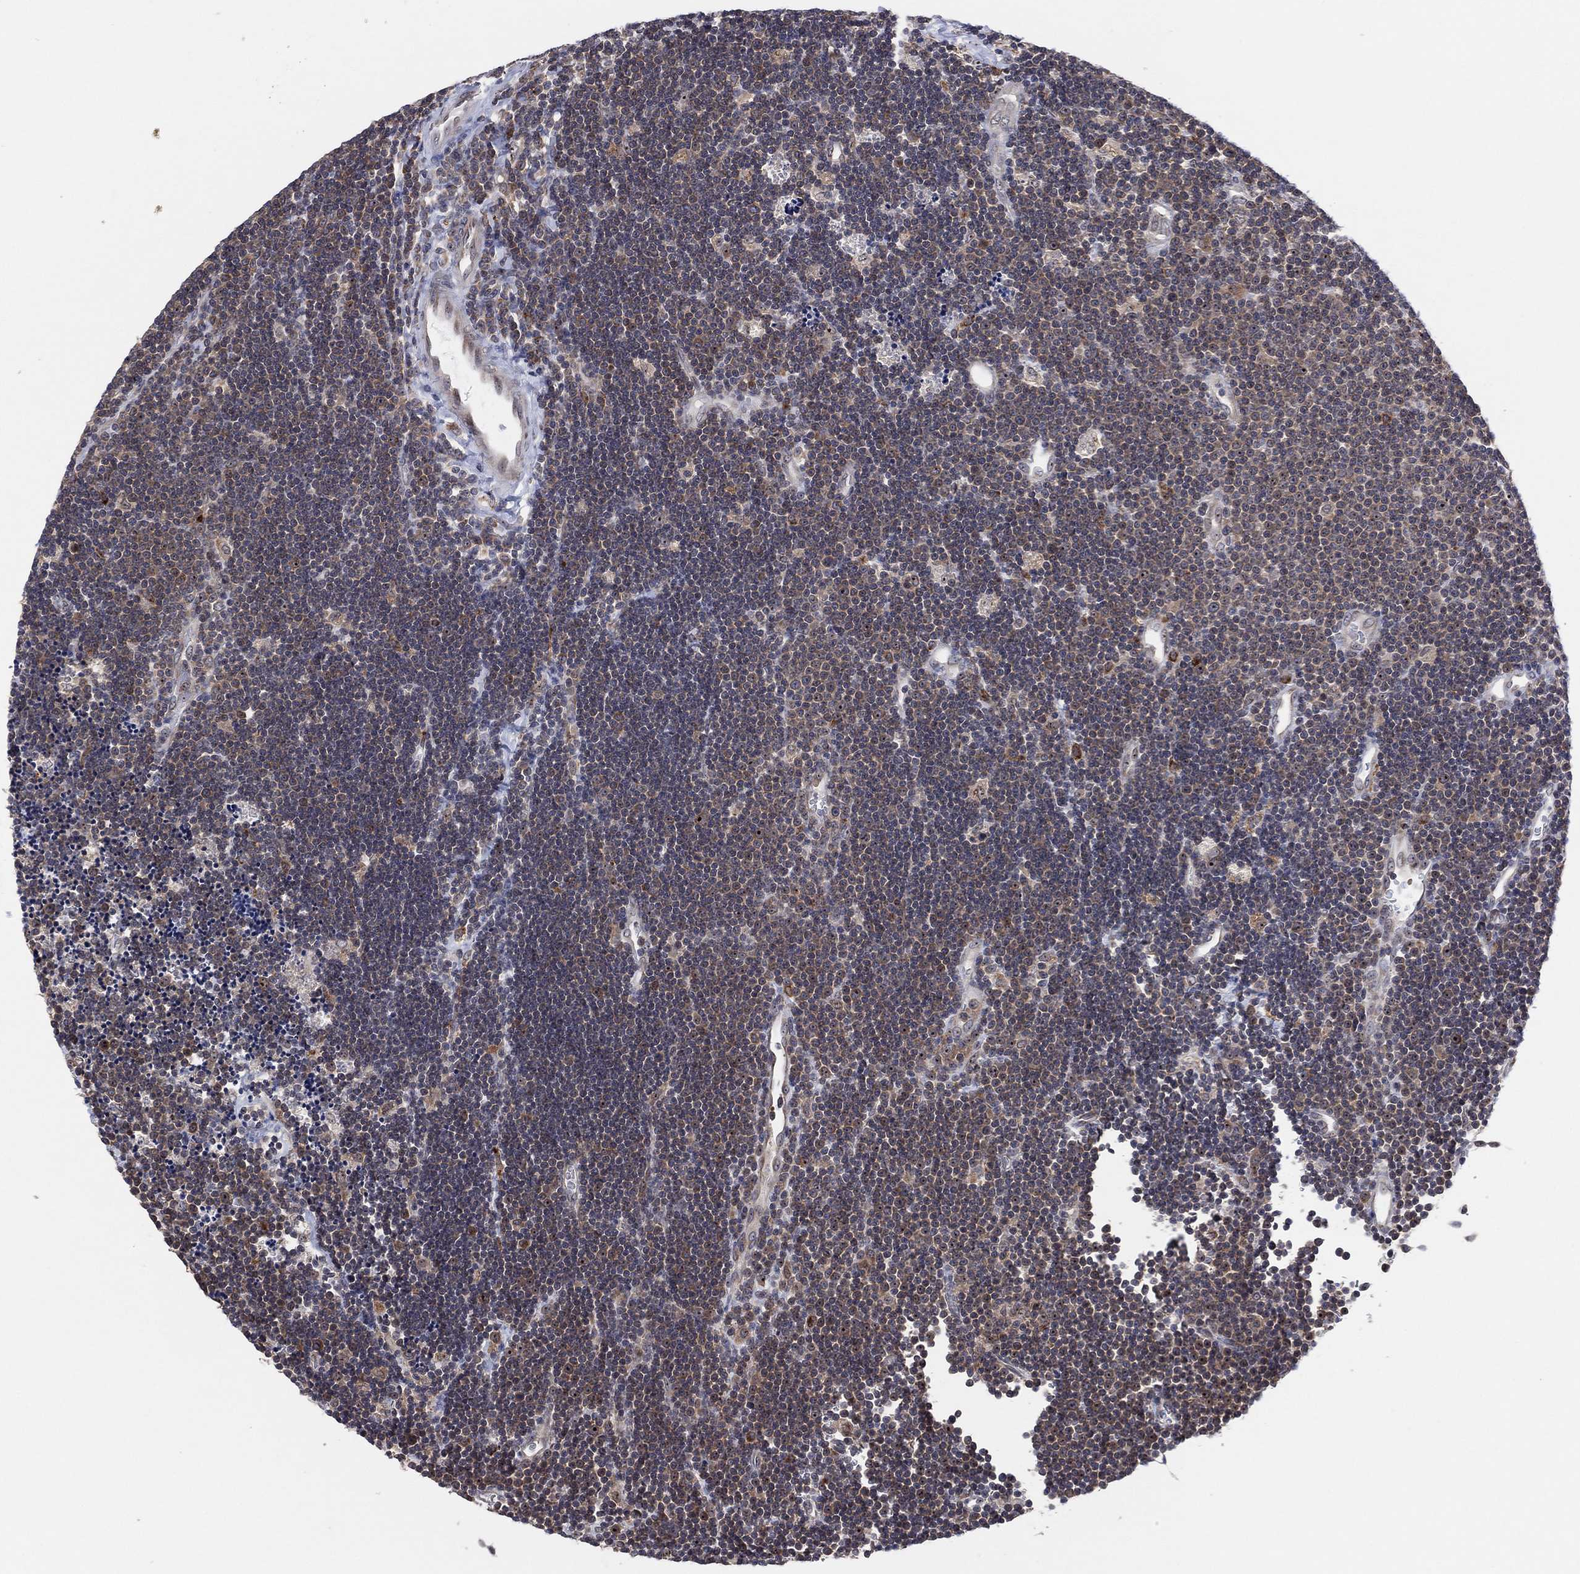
{"staining": {"intensity": "negative", "quantity": "none", "location": "none"}, "tissue": "lymphoma", "cell_type": "Tumor cells", "image_type": "cancer", "snomed": [{"axis": "morphology", "description": "Malignant lymphoma, non-Hodgkin's type, Low grade"}, {"axis": "topography", "description": "Brain"}], "caption": "Tumor cells show no significant protein expression in low-grade malignant lymphoma, non-Hodgkin's type.", "gene": "FAM104A", "patient": {"sex": "female", "age": 66}}